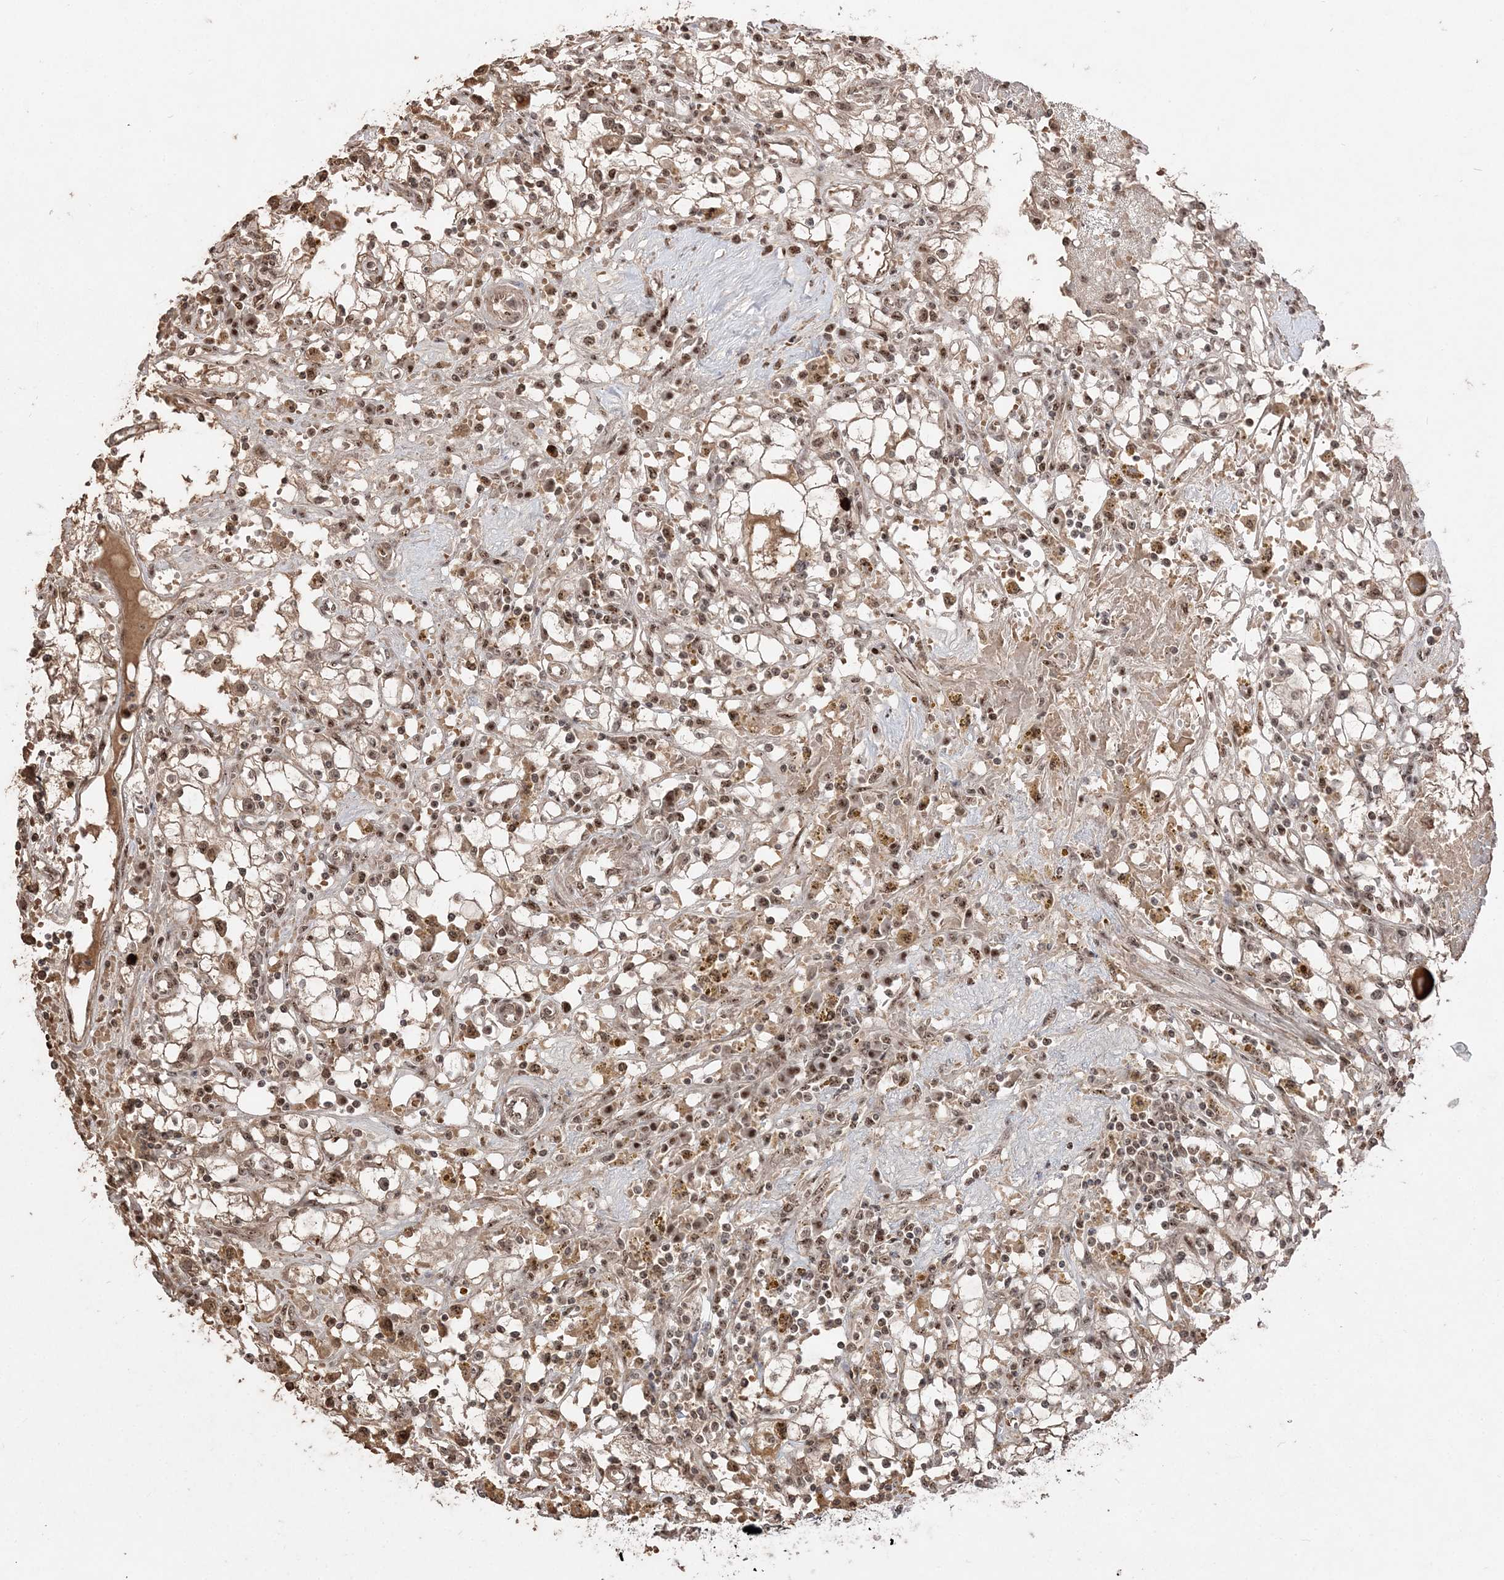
{"staining": {"intensity": "moderate", "quantity": ">75%", "location": "nuclear"}, "tissue": "renal cancer", "cell_type": "Tumor cells", "image_type": "cancer", "snomed": [{"axis": "morphology", "description": "Adenocarcinoma, NOS"}, {"axis": "topography", "description": "Kidney"}], "caption": "A photomicrograph of human adenocarcinoma (renal) stained for a protein reveals moderate nuclear brown staining in tumor cells.", "gene": "RBM17", "patient": {"sex": "male", "age": 56}}